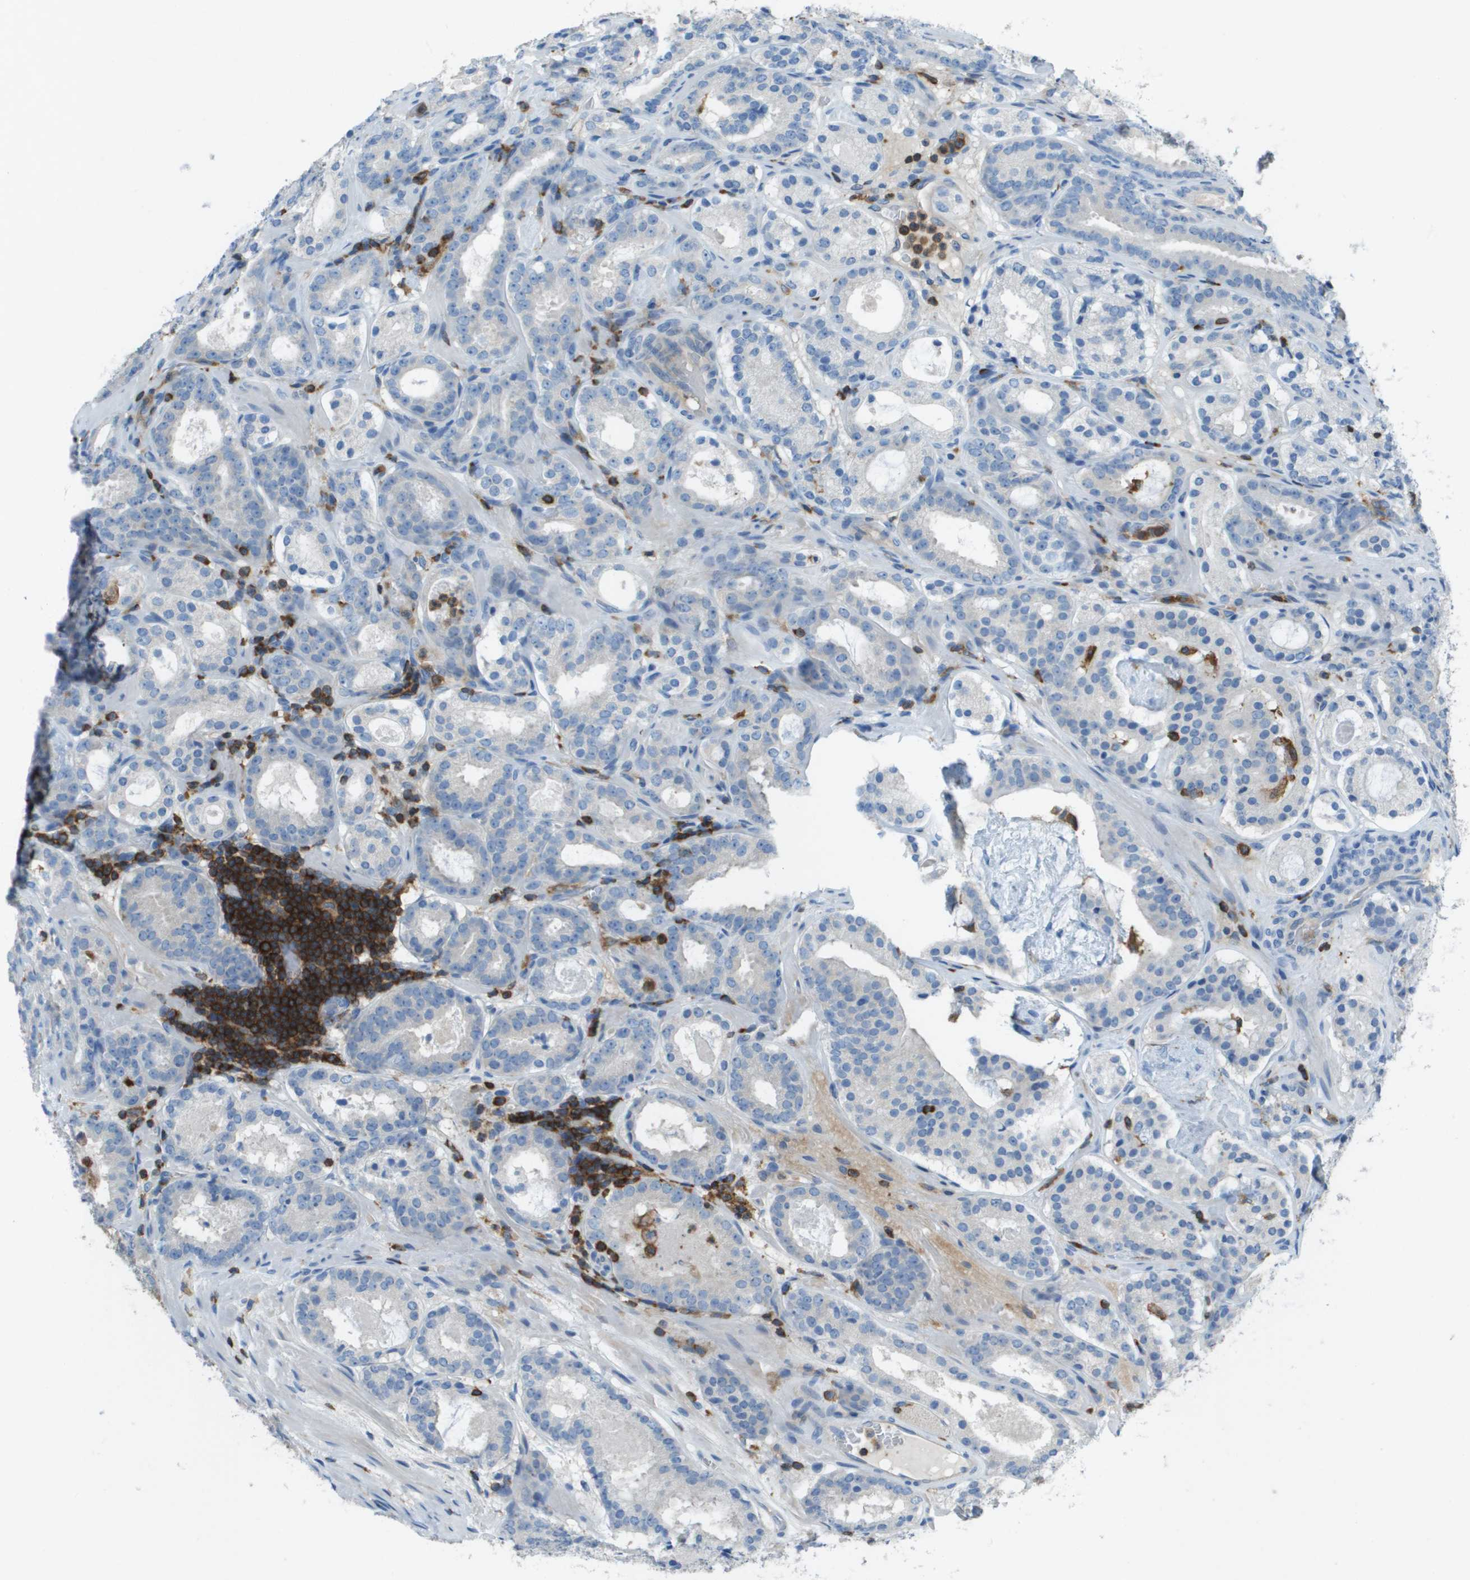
{"staining": {"intensity": "negative", "quantity": "none", "location": "none"}, "tissue": "prostate cancer", "cell_type": "Tumor cells", "image_type": "cancer", "snomed": [{"axis": "morphology", "description": "Adenocarcinoma, Low grade"}, {"axis": "topography", "description": "Prostate"}], "caption": "Immunohistochemistry (IHC) image of neoplastic tissue: prostate cancer (adenocarcinoma (low-grade)) stained with DAB (3,3'-diaminobenzidine) reveals no significant protein expression in tumor cells.", "gene": "APBB1IP", "patient": {"sex": "male", "age": 69}}